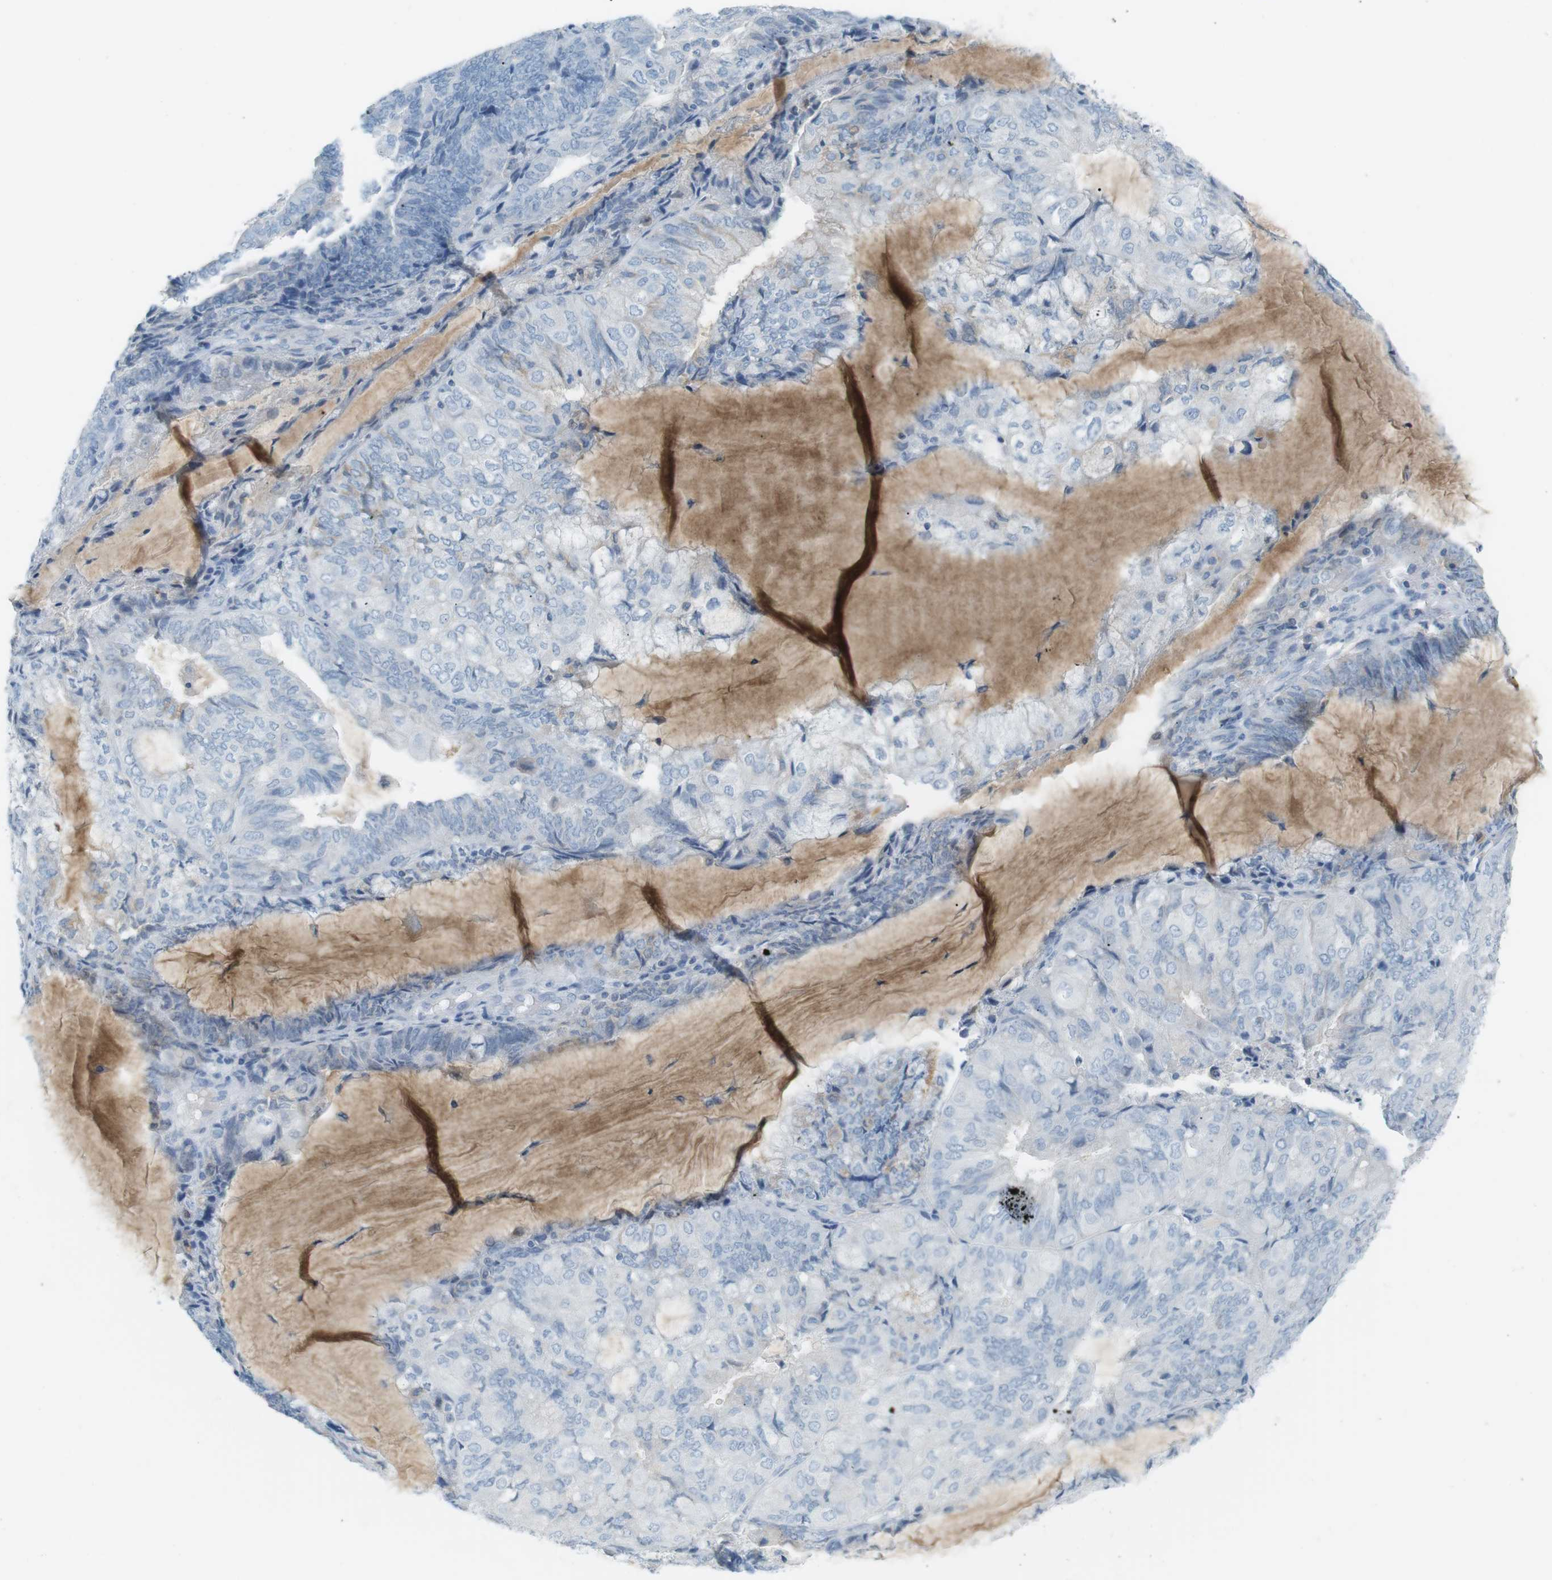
{"staining": {"intensity": "negative", "quantity": "none", "location": "none"}, "tissue": "endometrial cancer", "cell_type": "Tumor cells", "image_type": "cancer", "snomed": [{"axis": "morphology", "description": "Adenocarcinoma, NOS"}, {"axis": "topography", "description": "Endometrium"}], "caption": "An image of endometrial cancer stained for a protein displays no brown staining in tumor cells.", "gene": "AZGP1", "patient": {"sex": "female", "age": 81}}